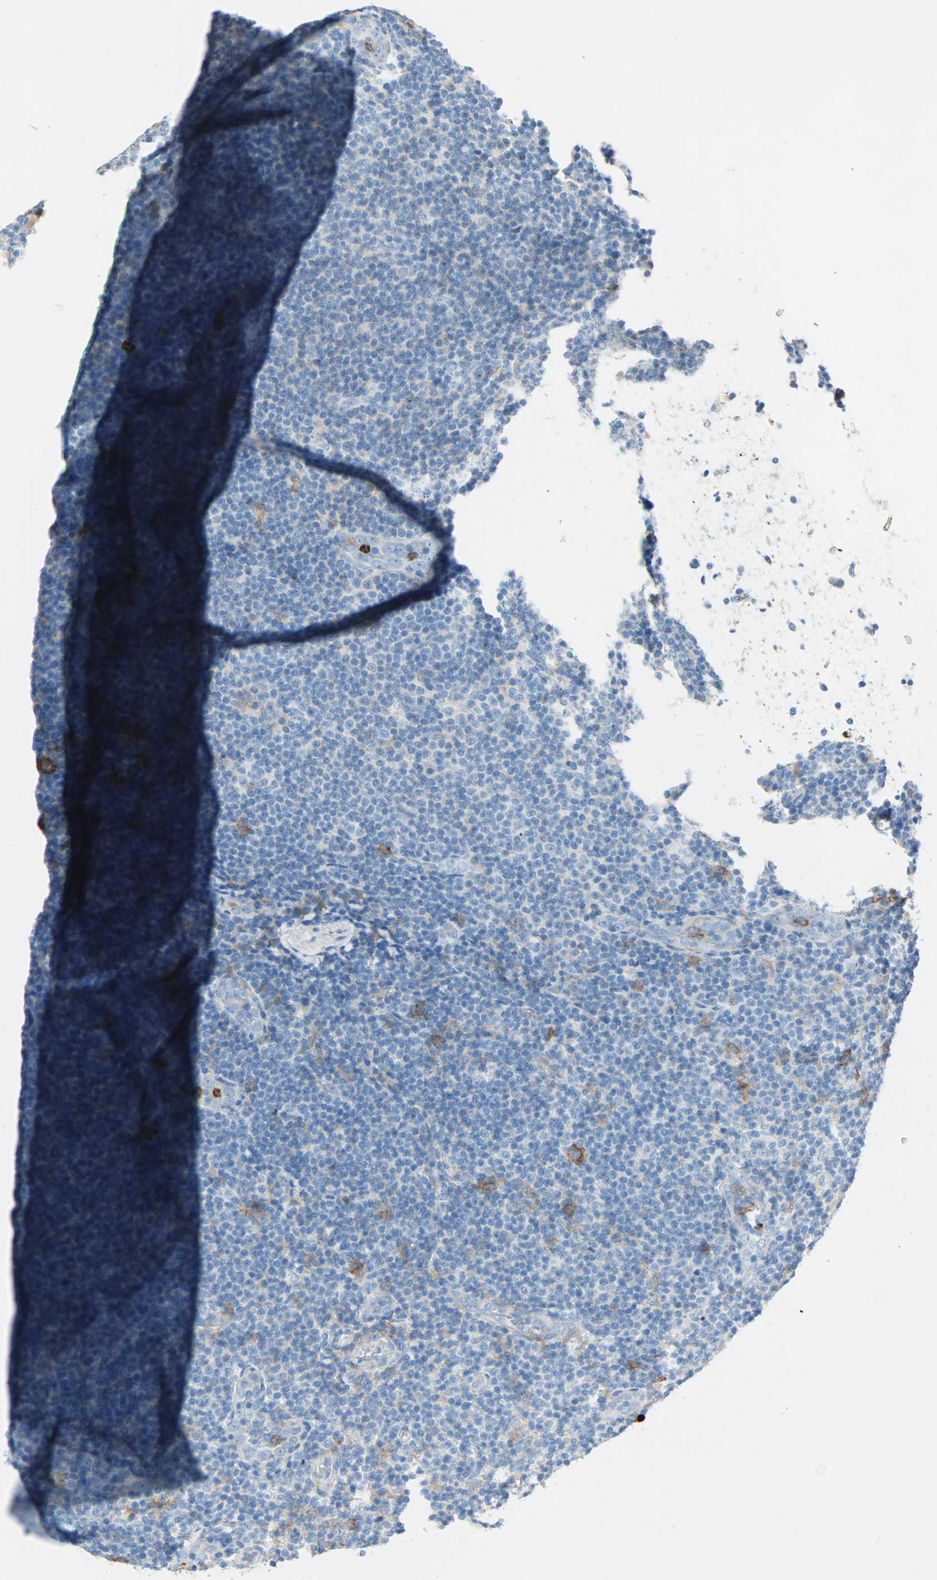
{"staining": {"intensity": "negative", "quantity": "none", "location": "none"}, "tissue": "lymphoma", "cell_type": "Tumor cells", "image_type": "cancer", "snomed": [{"axis": "morphology", "description": "Malignant lymphoma, non-Hodgkin's type, Low grade"}, {"axis": "topography", "description": "Lymph node"}], "caption": "High magnification brightfield microscopy of malignant lymphoma, non-Hodgkin's type (low-grade) stained with DAB (brown) and counterstained with hematoxylin (blue): tumor cells show no significant staining.", "gene": "CLEC4A", "patient": {"sex": "male", "age": 83}}